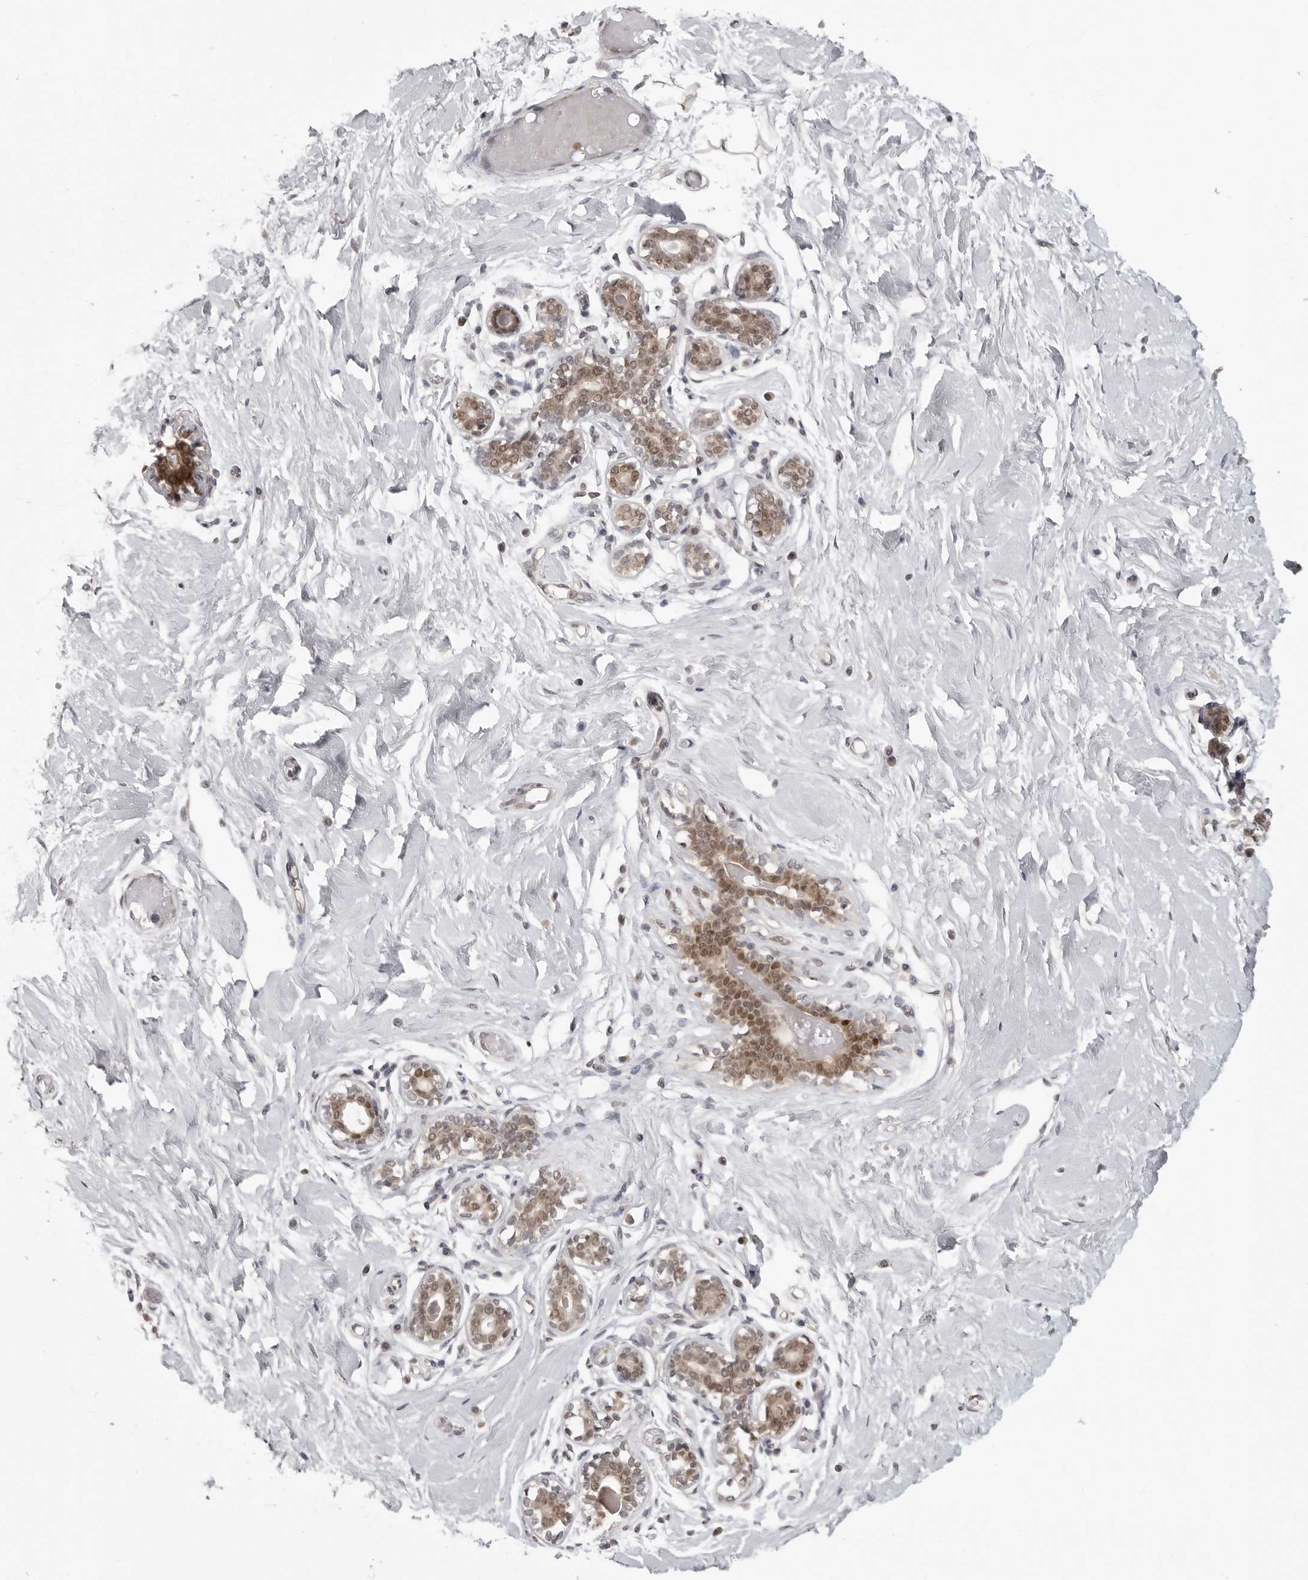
{"staining": {"intensity": "moderate", "quantity": ">75%", "location": "nuclear"}, "tissue": "breast", "cell_type": "Adipocytes", "image_type": "normal", "snomed": [{"axis": "morphology", "description": "Normal tissue, NOS"}, {"axis": "morphology", "description": "Adenoma, NOS"}, {"axis": "topography", "description": "Breast"}], "caption": "Protein expression analysis of unremarkable breast exhibits moderate nuclear expression in approximately >75% of adipocytes.", "gene": "PEG3", "patient": {"sex": "female", "age": 23}}